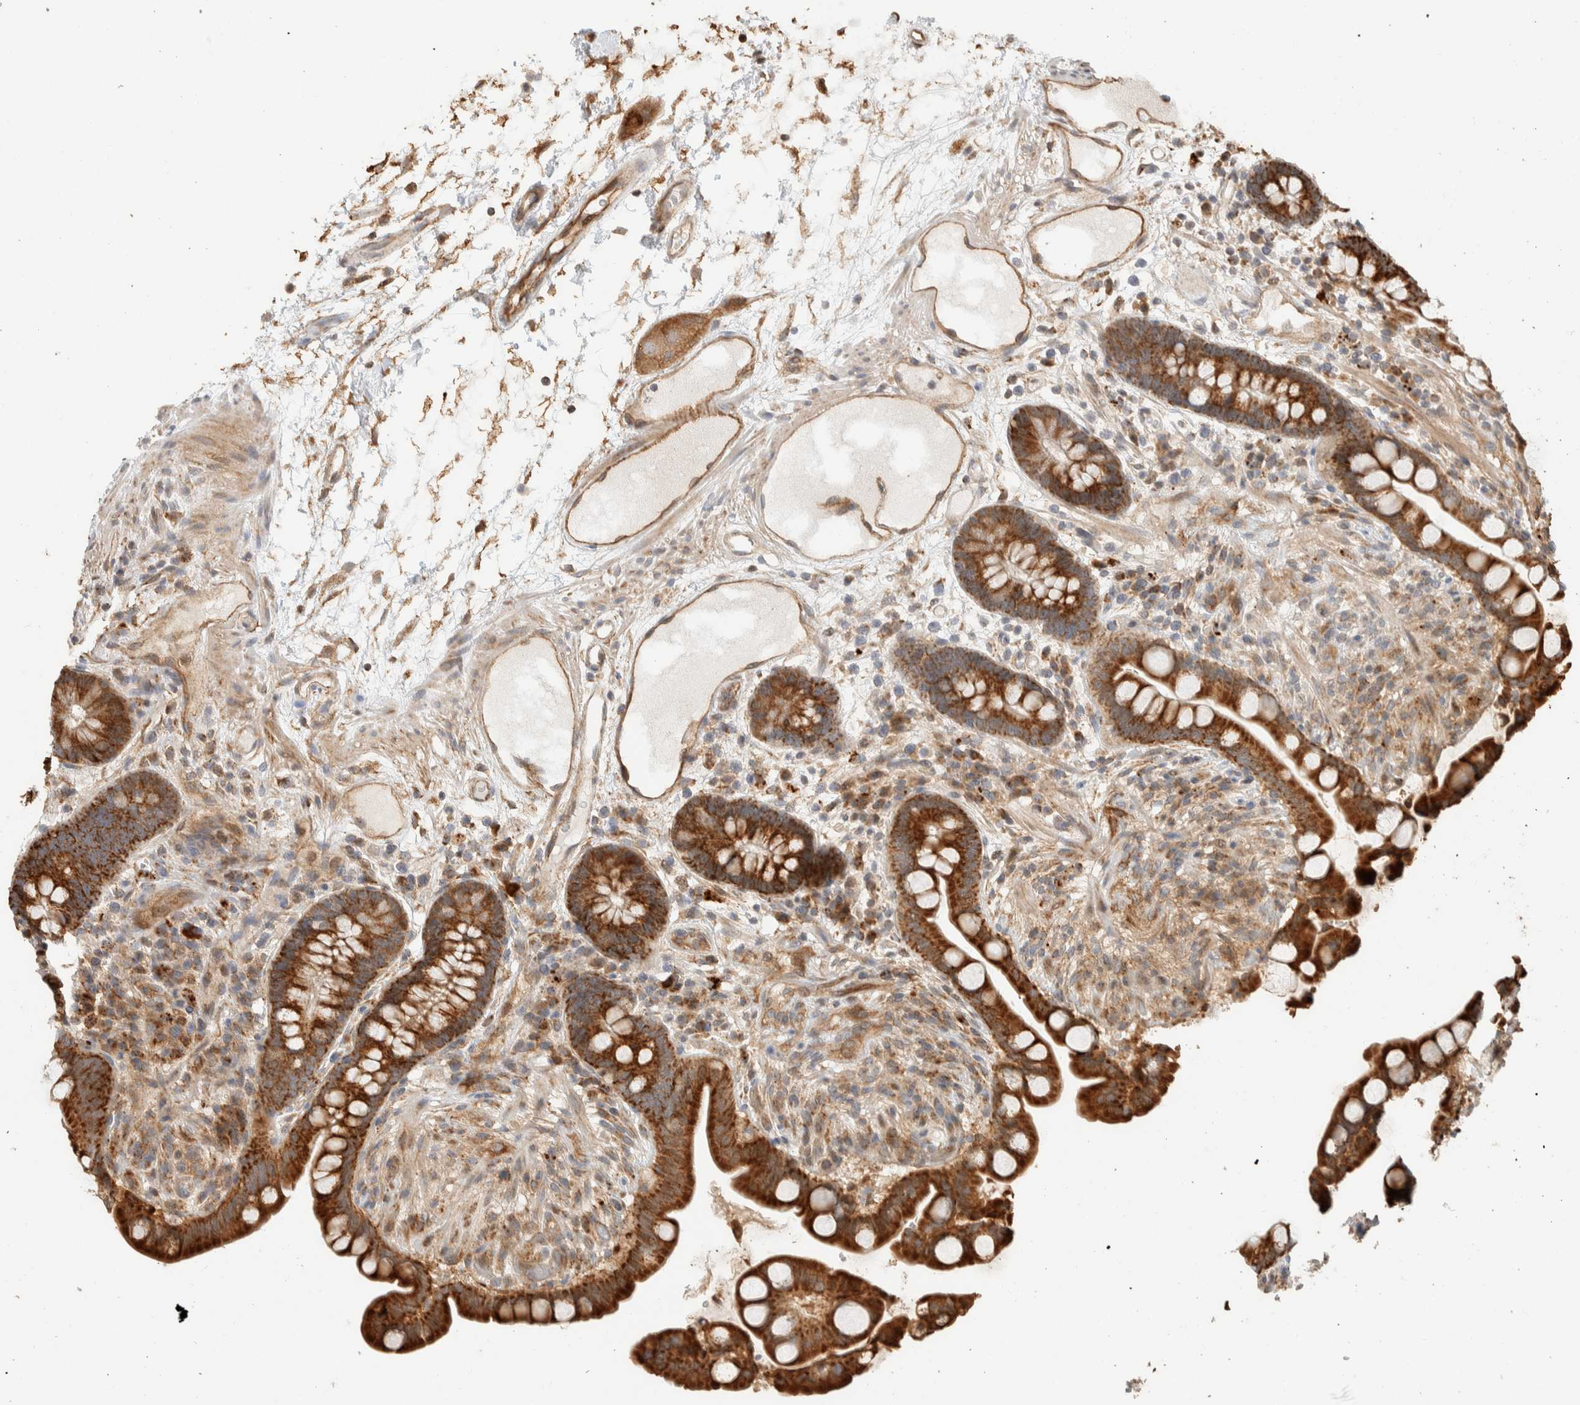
{"staining": {"intensity": "moderate", "quantity": ">75%", "location": "cytoplasmic/membranous"}, "tissue": "colon", "cell_type": "Endothelial cells", "image_type": "normal", "snomed": [{"axis": "morphology", "description": "Normal tissue, NOS"}, {"axis": "topography", "description": "Colon"}], "caption": "Endothelial cells demonstrate medium levels of moderate cytoplasmic/membranous expression in about >75% of cells in benign colon.", "gene": "KIF9", "patient": {"sex": "male", "age": 73}}